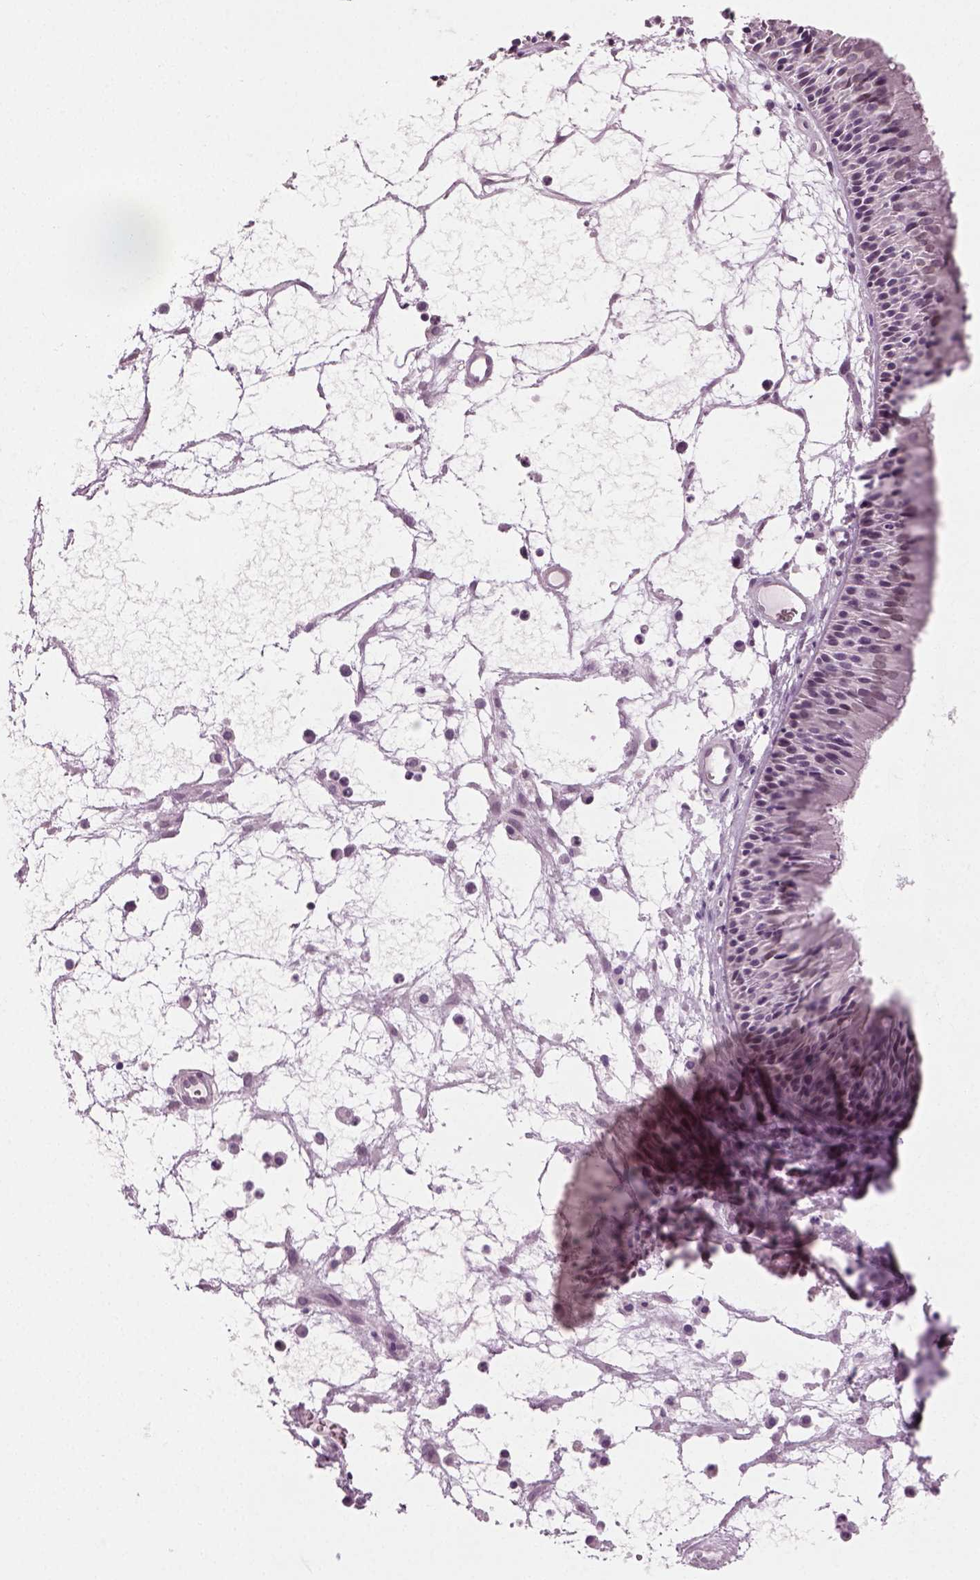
{"staining": {"intensity": "negative", "quantity": "none", "location": "none"}, "tissue": "nasopharynx", "cell_type": "Respiratory epithelial cells", "image_type": "normal", "snomed": [{"axis": "morphology", "description": "Normal tissue, NOS"}, {"axis": "topography", "description": "Nasopharynx"}], "caption": "Immunohistochemical staining of normal nasopharynx reveals no significant staining in respiratory epithelial cells.", "gene": "SPATA31E1", "patient": {"sex": "male", "age": 31}}